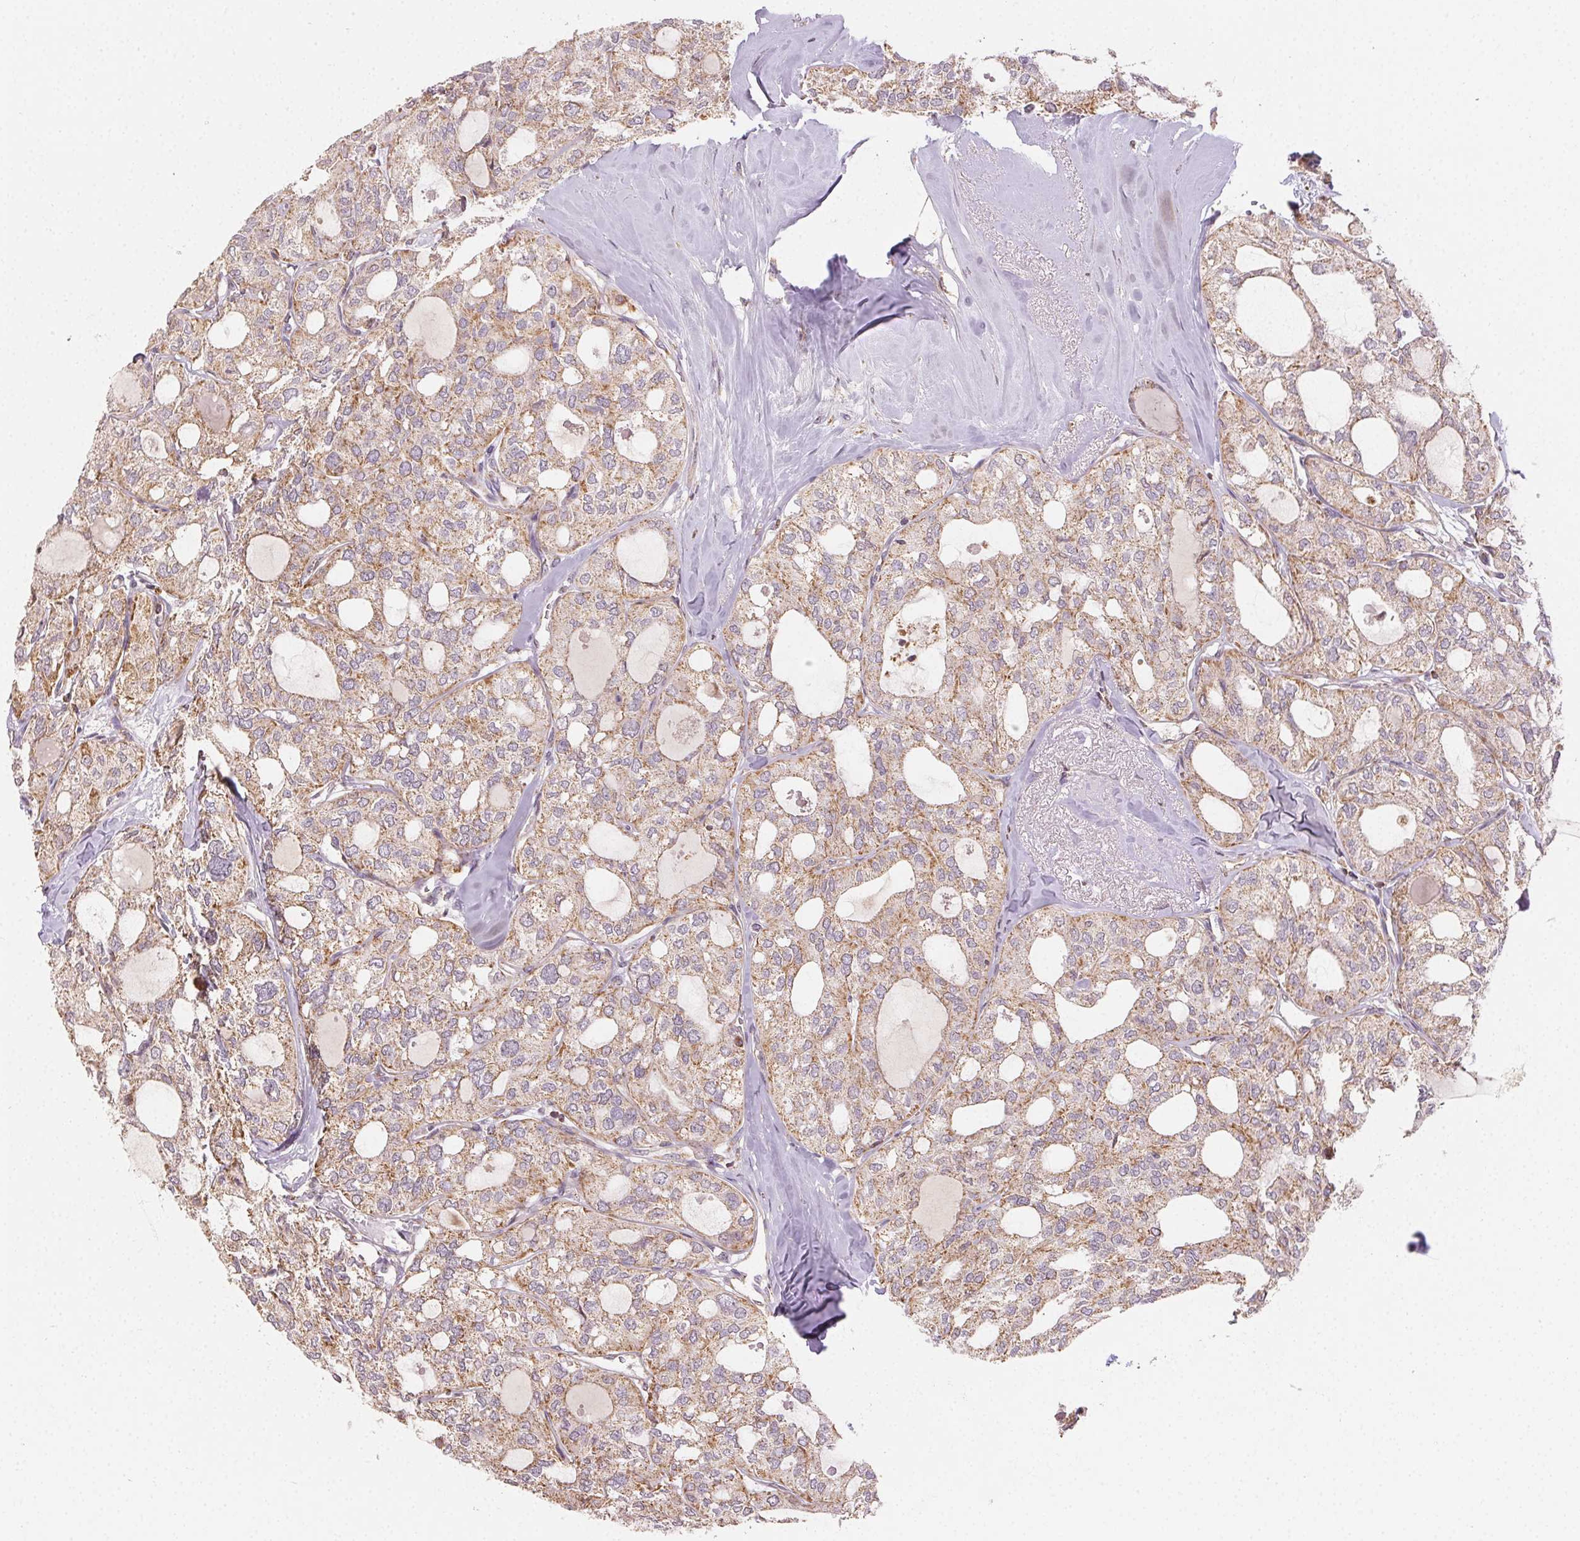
{"staining": {"intensity": "moderate", "quantity": ">75%", "location": "cytoplasmic/membranous"}, "tissue": "thyroid cancer", "cell_type": "Tumor cells", "image_type": "cancer", "snomed": [{"axis": "morphology", "description": "Follicular adenoma carcinoma, NOS"}, {"axis": "topography", "description": "Thyroid gland"}], "caption": "This photomicrograph demonstrates thyroid cancer stained with IHC to label a protein in brown. The cytoplasmic/membranous of tumor cells show moderate positivity for the protein. Nuclei are counter-stained blue.", "gene": "CLASP1", "patient": {"sex": "male", "age": 75}}